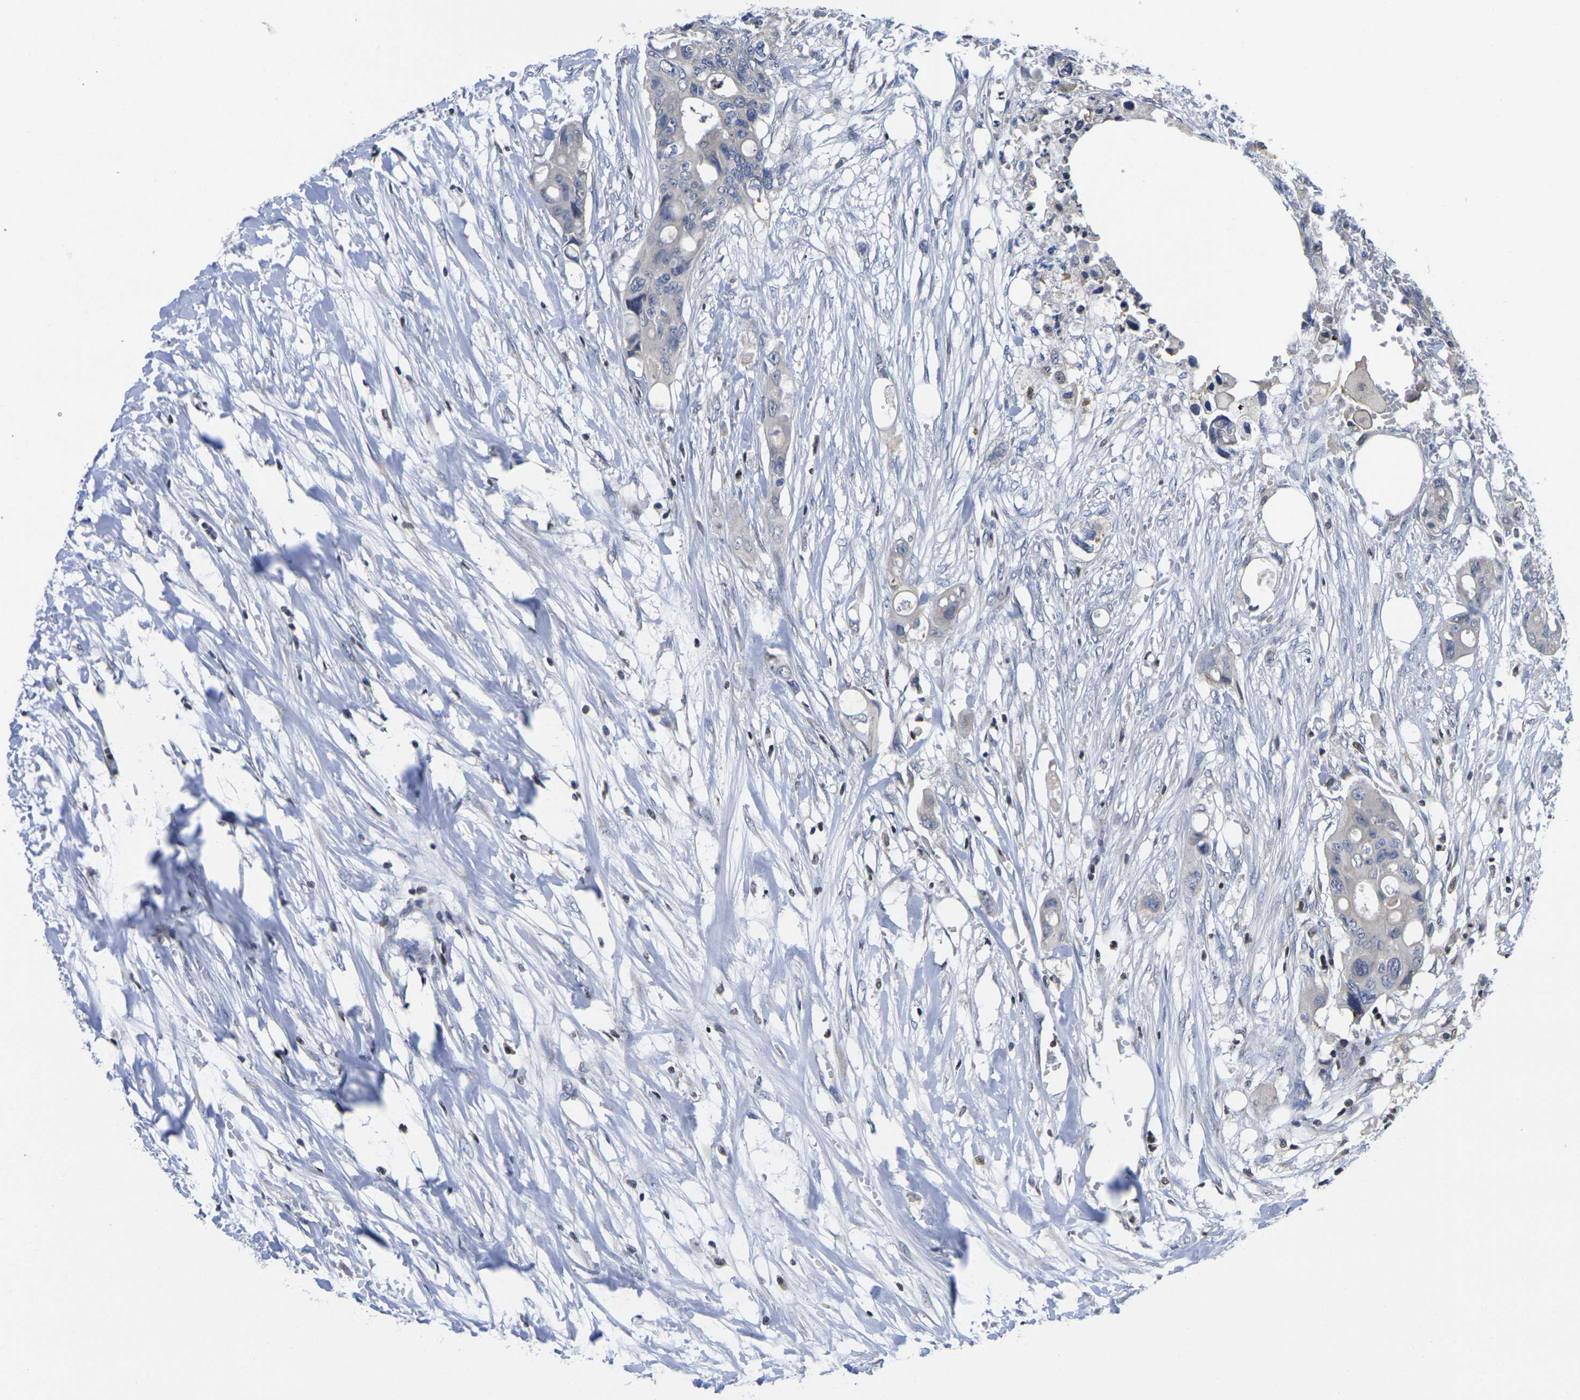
{"staining": {"intensity": "negative", "quantity": "none", "location": "none"}, "tissue": "colorectal cancer", "cell_type": "Tumor cells", "image_type": "cancer", "snomed": [{"axis": "morphology", "description": "Adenocarcinoma, NOS"}, {"axis": "topography", "description": "Colon"}], "caption": "The photomicrograph displays no significant expression in tumor cells of adenocarcinoma (colorectal). Nuclei are stained in blue.", "gene": "IKZF1", "patient": {"sex": "female", "age": 57}}